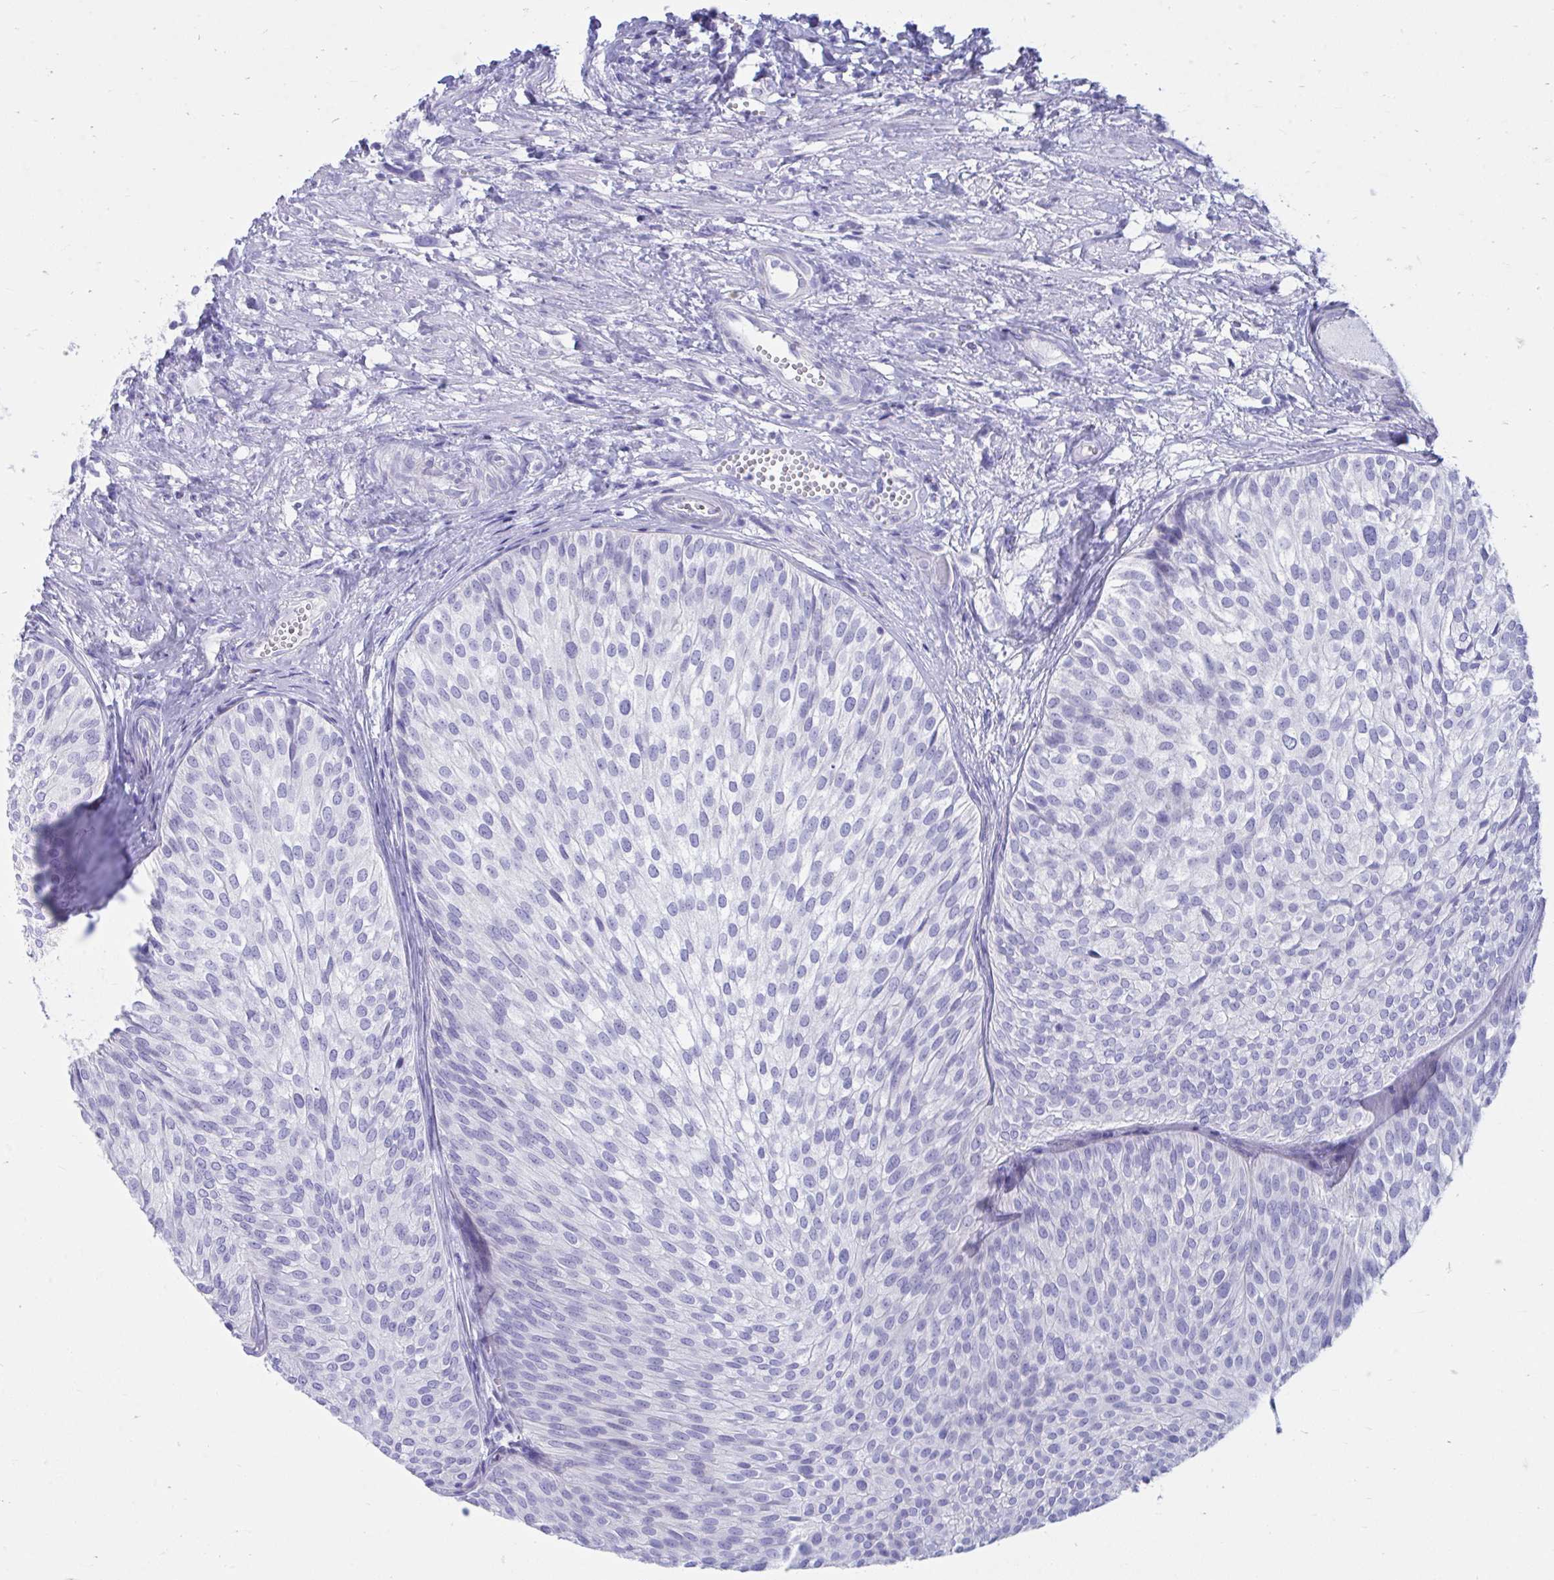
{"staining": {"intensity": "negative", "quantity": "none", "location": "none"}, "tissue": "urothelial cancer", "cell_type": "Tumor cells", "image_type": "cancer", "snomed": [{"axis": "morphology", "description": "Urothelial carcinoma, Low grade"}, {"axis": "topography", "description": "Urinary bladder"}], "caption": "This is an immunohistochemistry (IHC) image of human low-grade urothelial carcinoma. There is no positivity in tumor cells.", "gene": "SHISA8", "patient": {"sex": "male", "age": 91}}